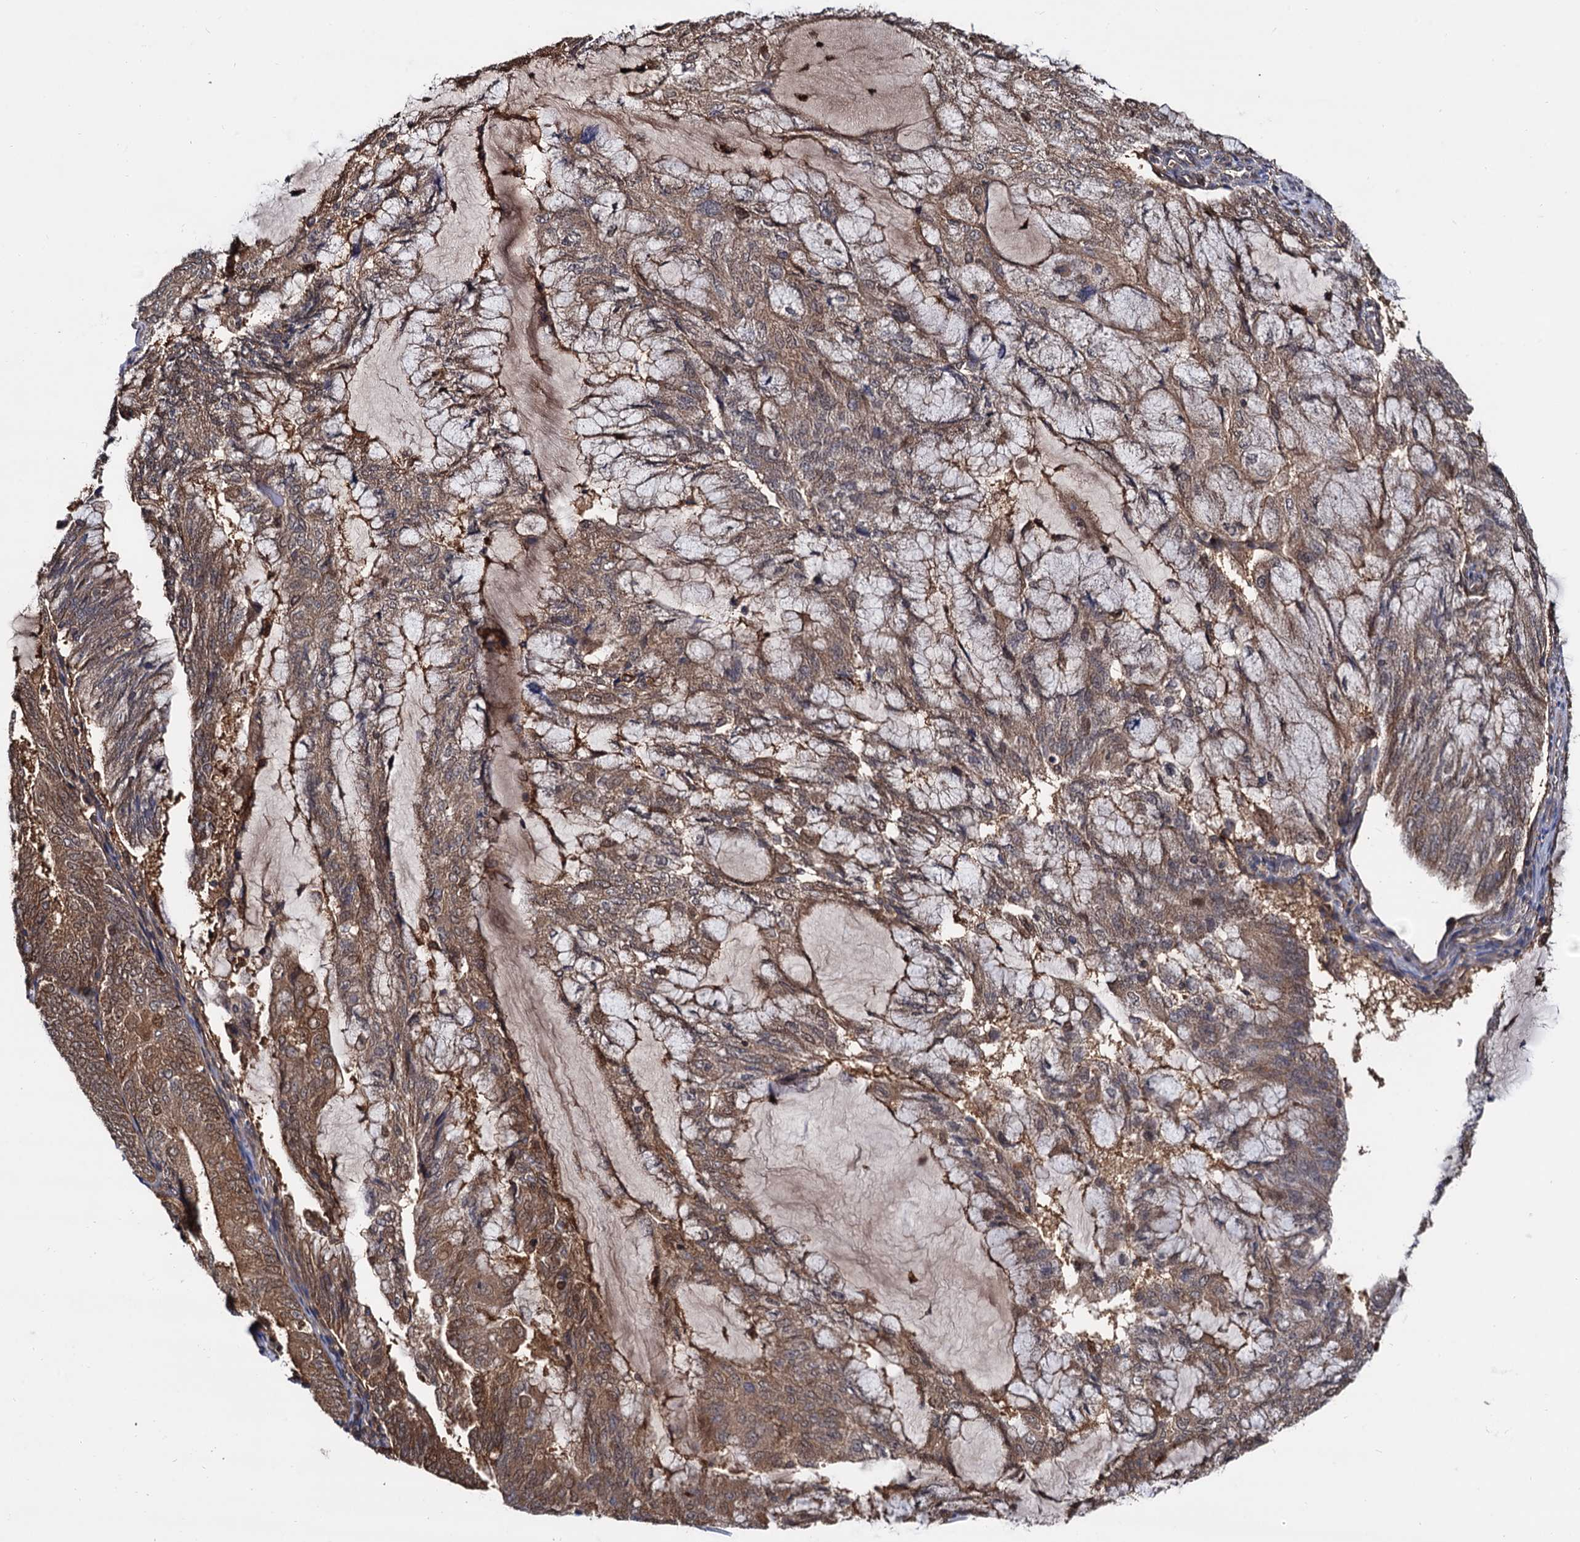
{"staining": {"intensity": "moderate", "quantity": ">75%", "location": "cytoplasmic/membranous,nuclear"}, "tissue": "endometrial cancer", "cell_type": "Tumor cells", "image_type": "cancer", "snomed": [{"axis": "morphology", "description": "Adenocarcinoma, NOS"}, {"axis": "topography", "description": "Endometrium"}], "caption": "Tumor cells demonstrate medium levels of moderate cytoplasmic/membranous and nuclear expression in approximately >75% of cells in human endometrial adenocarcinoma. The protein is stained brown, and the nuclei are stained in blue (DAB IHC with brightfield microscopy, high magnification).", "gene": "SELENOP", "patient": {"sex": "female", "age": 81}}